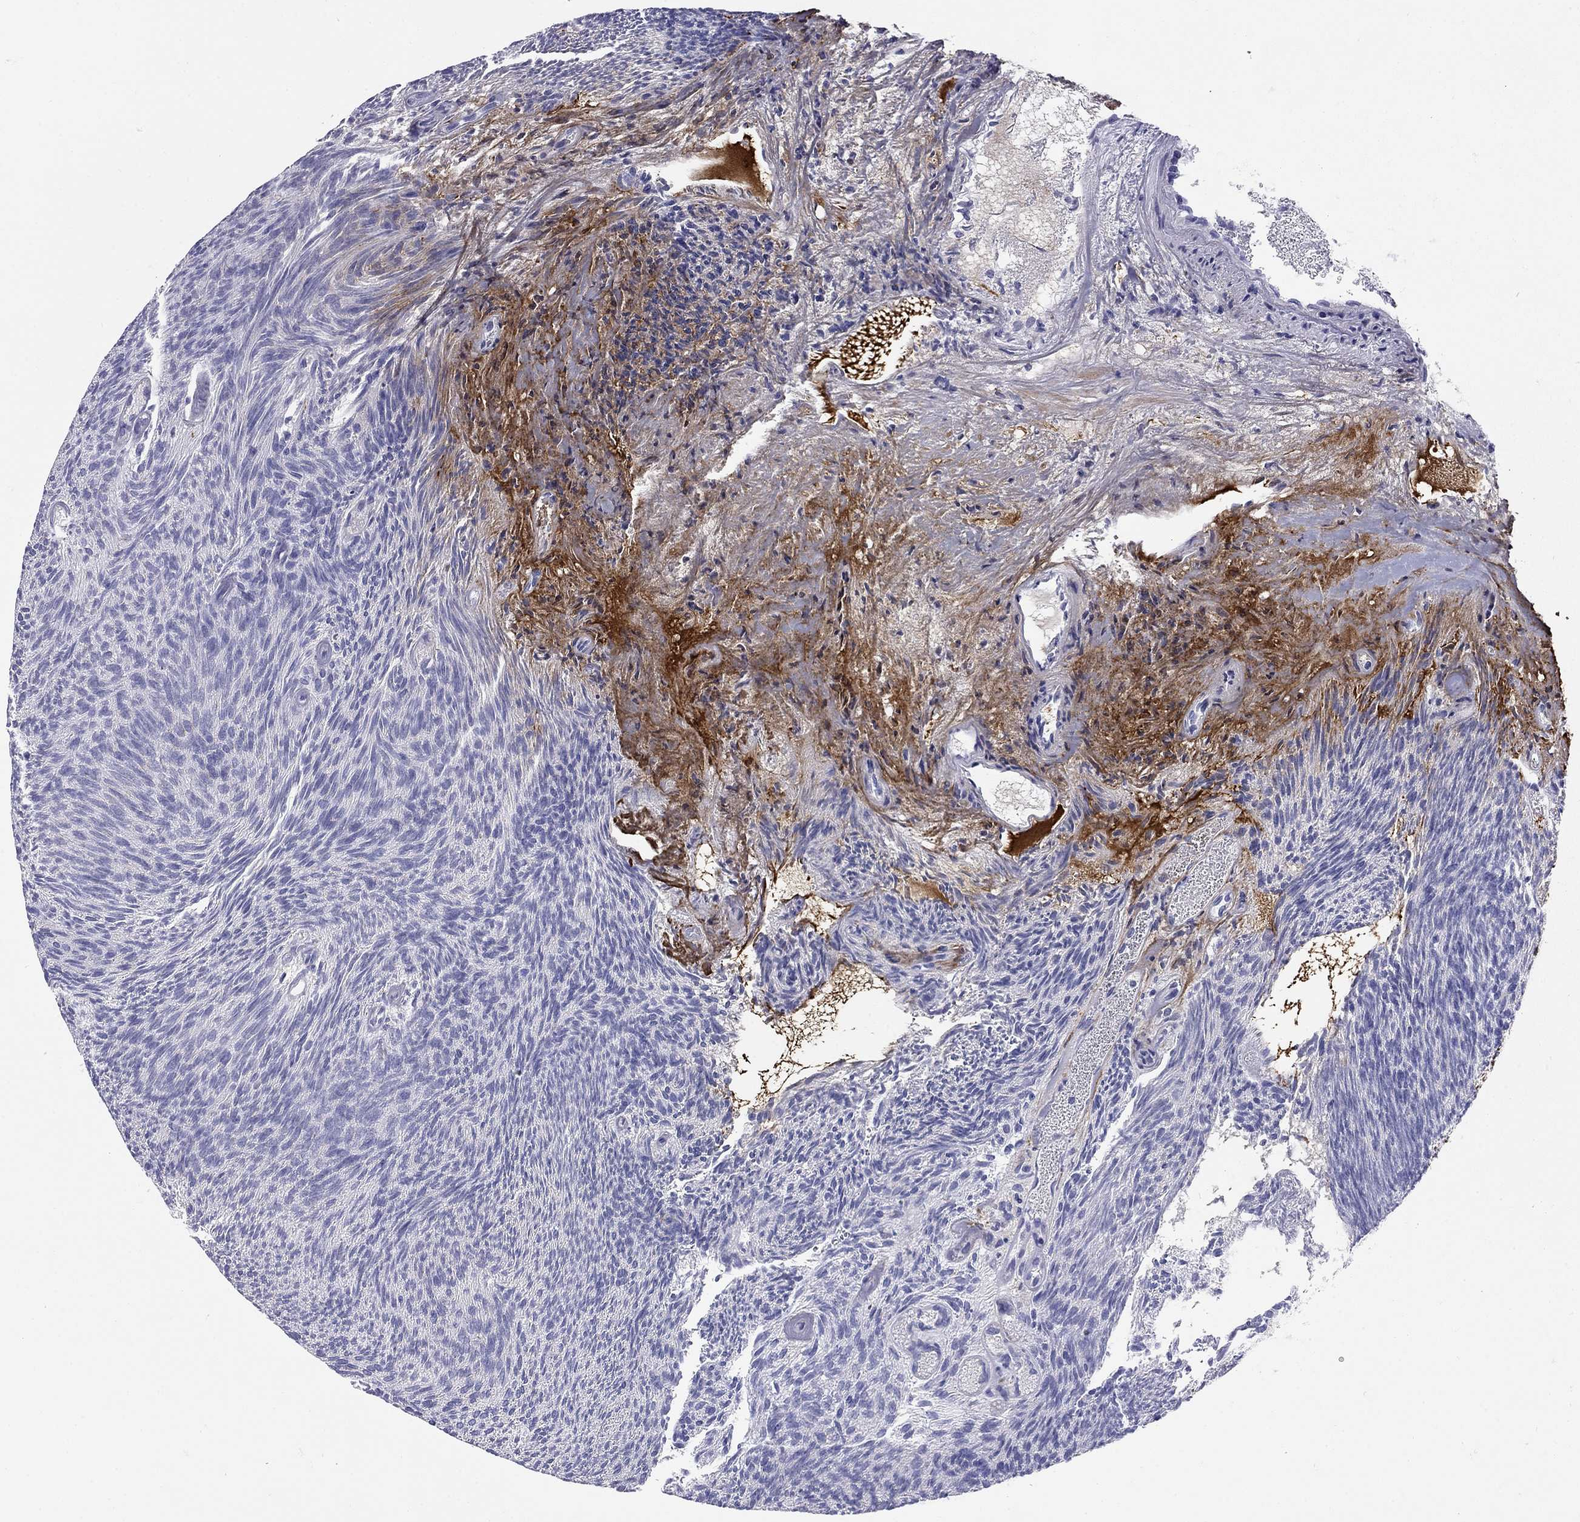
{"staining": {"intensity": "negative", "quantity": "none", "location": "none"}, "tissue": "urothelial cancer", "cell_type": "Tumor cells", "image_type": "cancer", "snomed": [{"axis": "morphology", "description": "Urothelial carcinoma, Low grade"}, {"axis": "topography", "description": "Urinary bladder"}], "caption": "Tumor cells are negative for brown protein staining in low-grade urothelial carcinoma.", "gene": "C8orf88", "patient": {"sex": "male", "age": 77}}